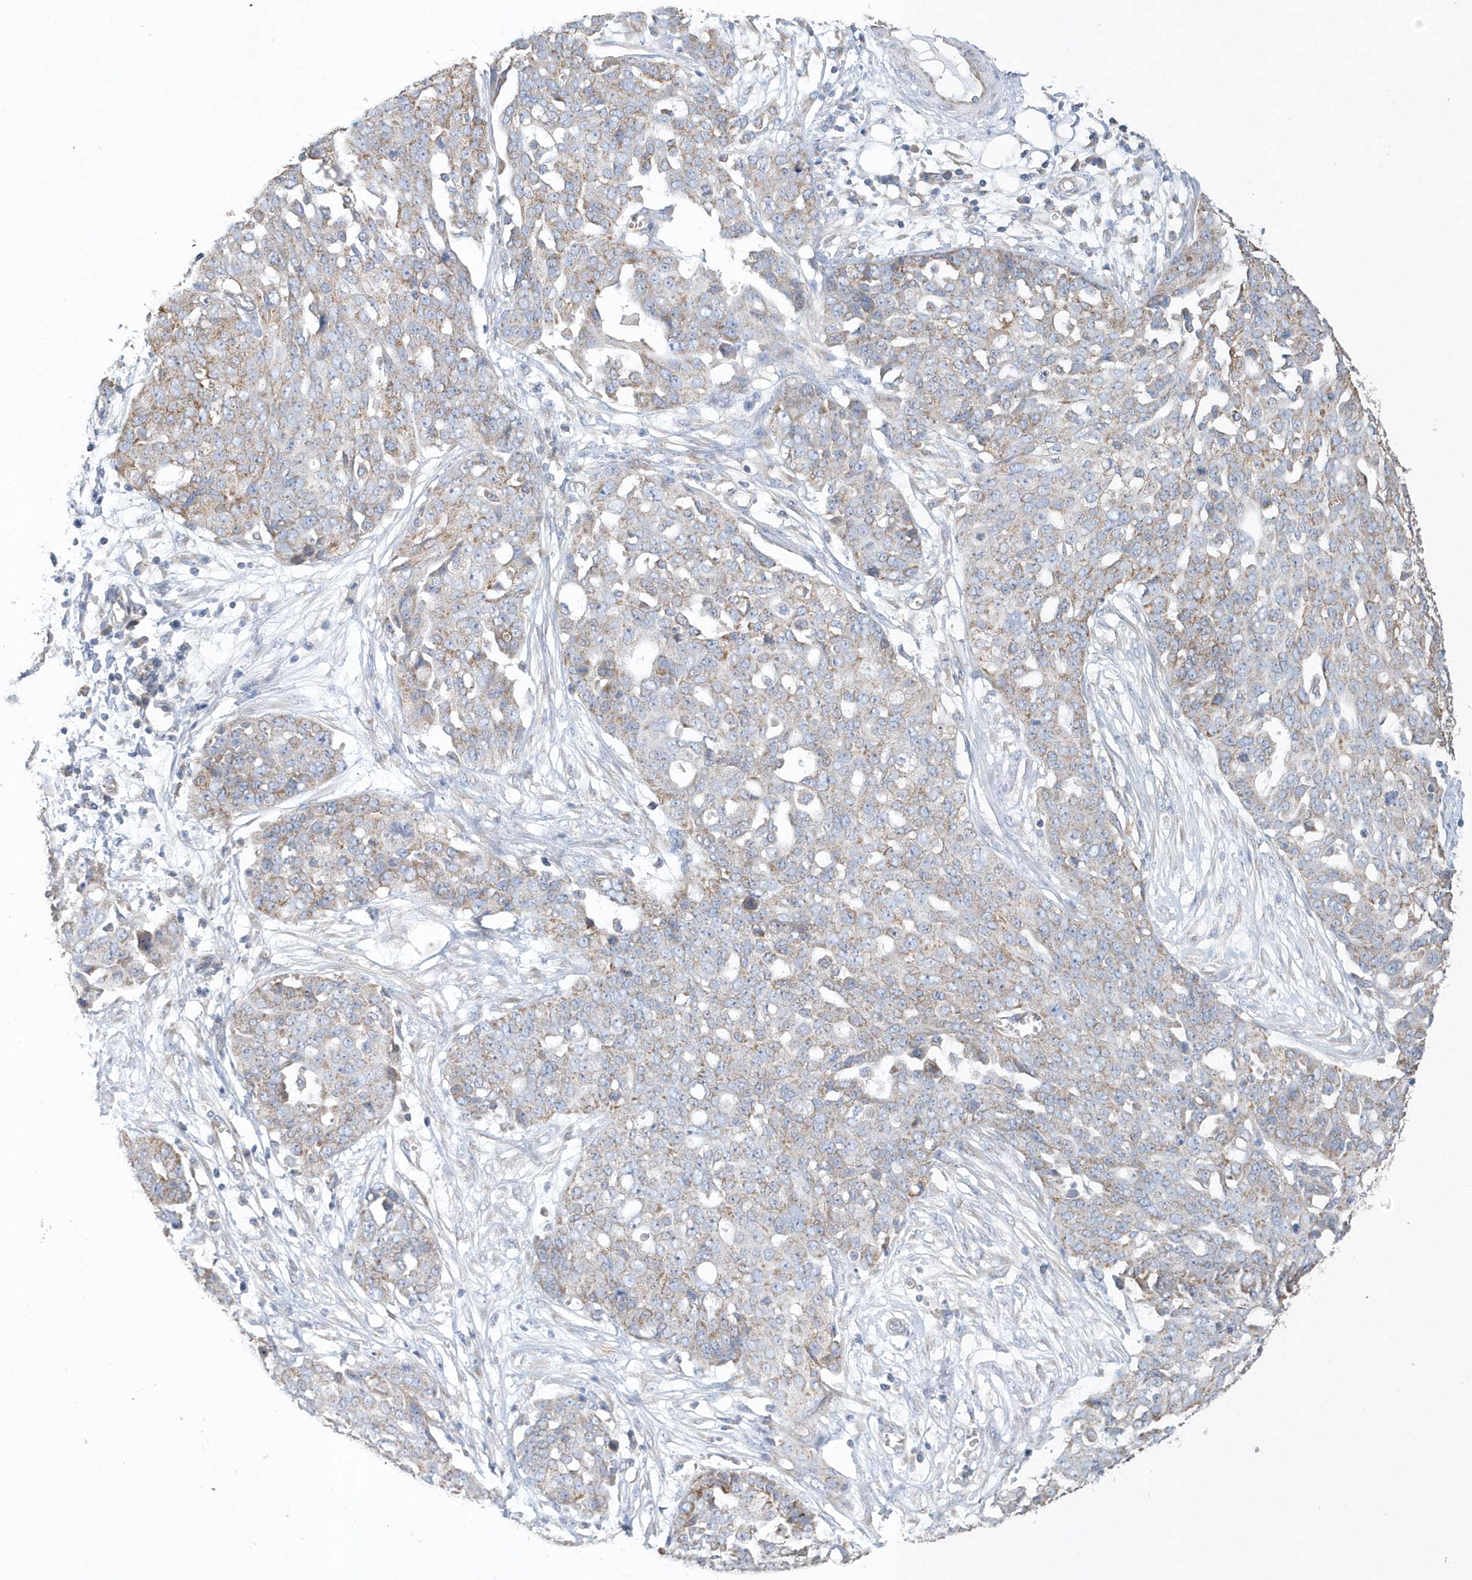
{"staining": {"intensity": "moderate", "quantity": "25%-75%", "location": "cytoplasmic/membranous"}, "tissue": "ovarian cancer", "cell_type": "Tumor cells", "image_type": "cancer", "snomed": [{"axis": "morphology", "description": "Cystadenocarcinoma, serous, NOS"}, {"axis": "topography", "description": "Soft tissue"}, {"axis": "topography", "description": "Ovary"}], "caption": "About 25%-75% of tumor cells in ovarian cancer reveal moderate cytoplasmic/membranous protein expression as visualized by brown immunohistochemical staining.", "gene": "SPATA5", "patient": {"sex": "female", "age": 57}}